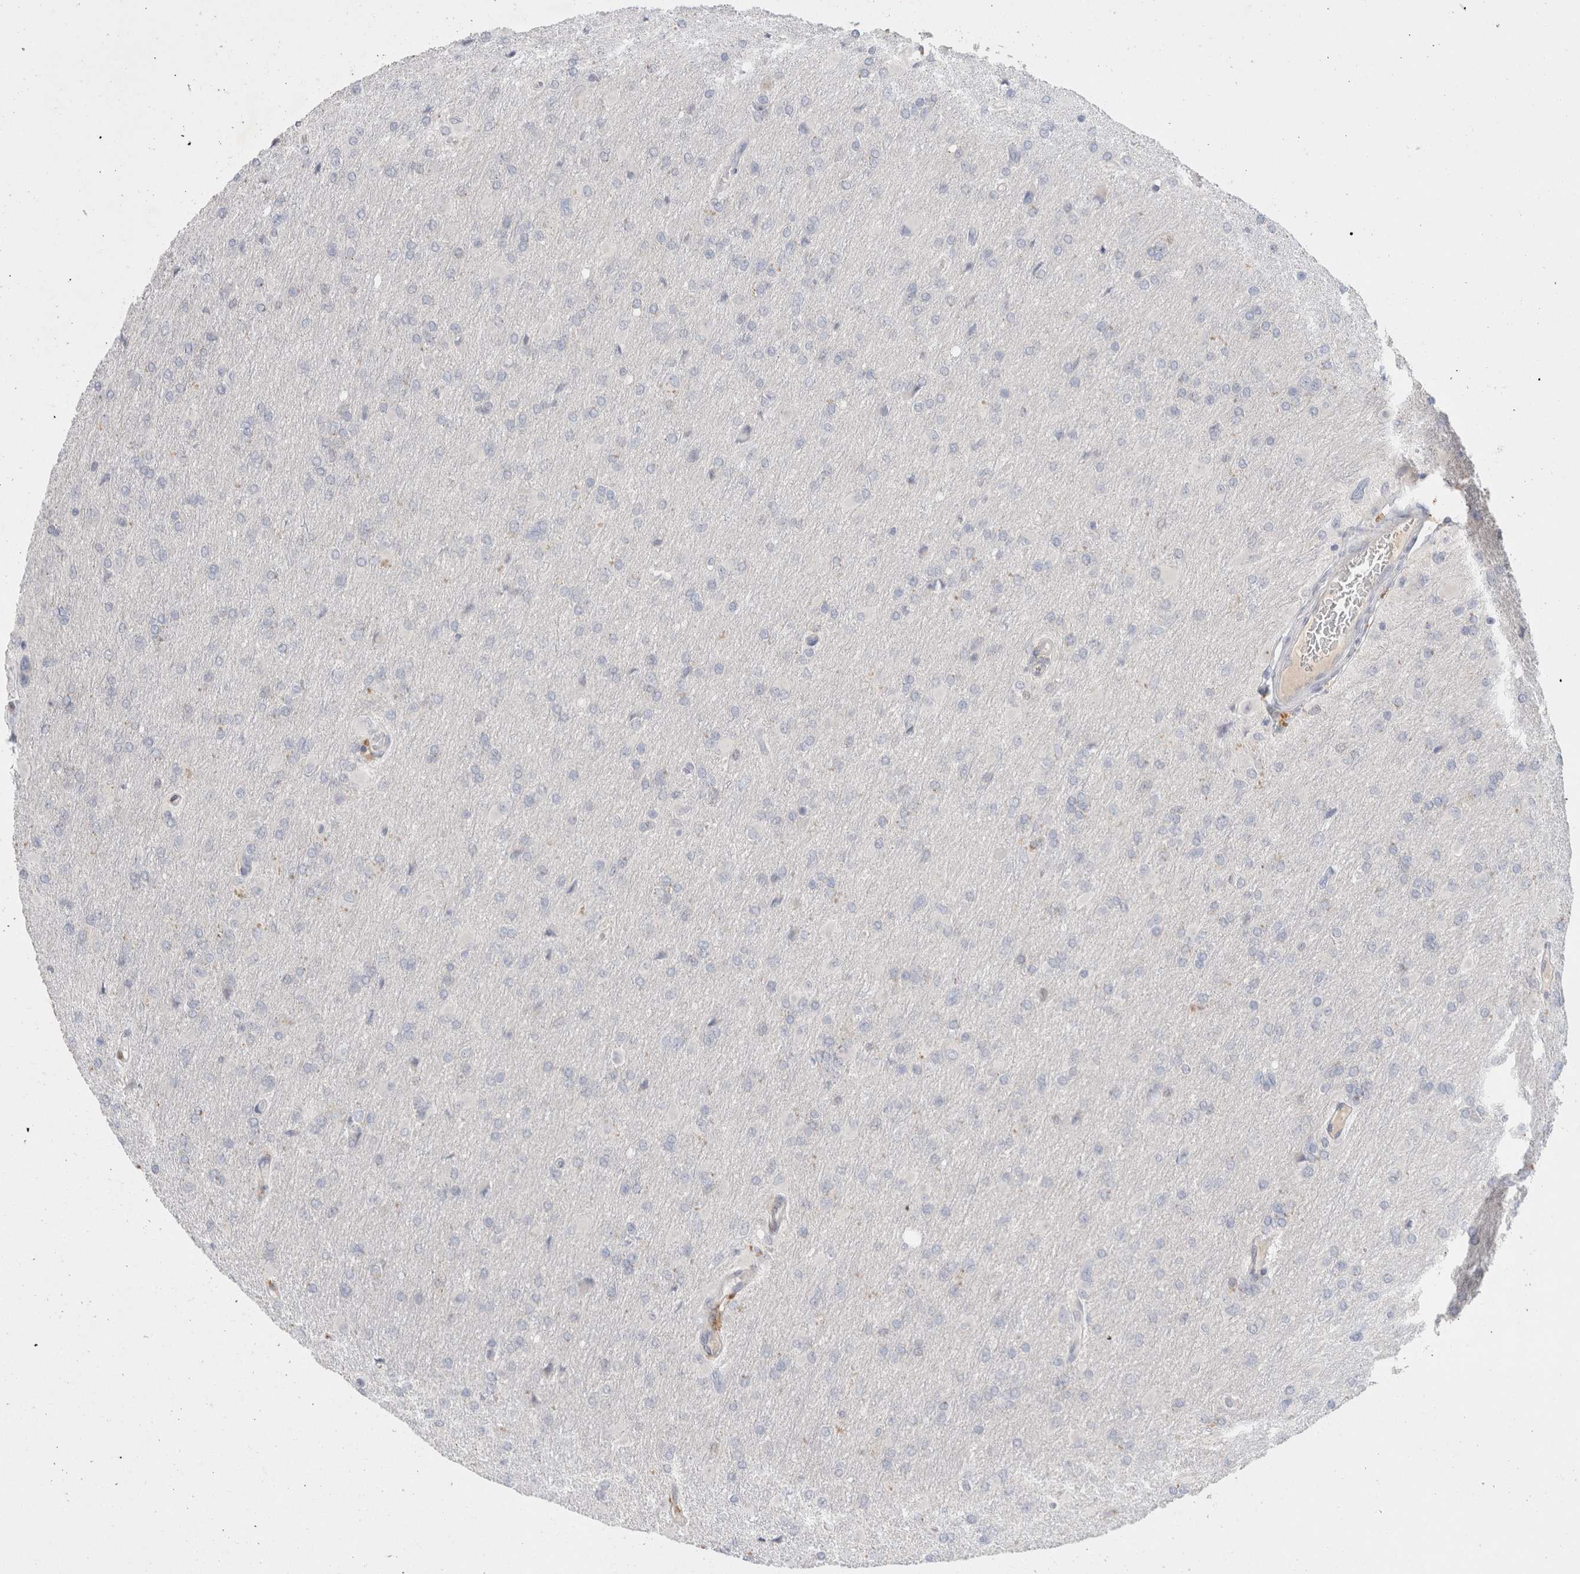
{"staining": {"intensity": "negative", "quantity": "none", "location": "none"}, "tissue": "glioma", "cell_type": "Tumor cells", "image_type": "cancer", "snomed": [{"axis": "morphology", "description": "Glioma, malignant, High grade"}, {"axis": "topography", "description": "Cerebral cortex"}], "caption": "Tumor cells are negative for protein expression in human malignant glioma (high-grade).", "gene": "HPGDS", "patient": {"sex": "female", "age": 36}}